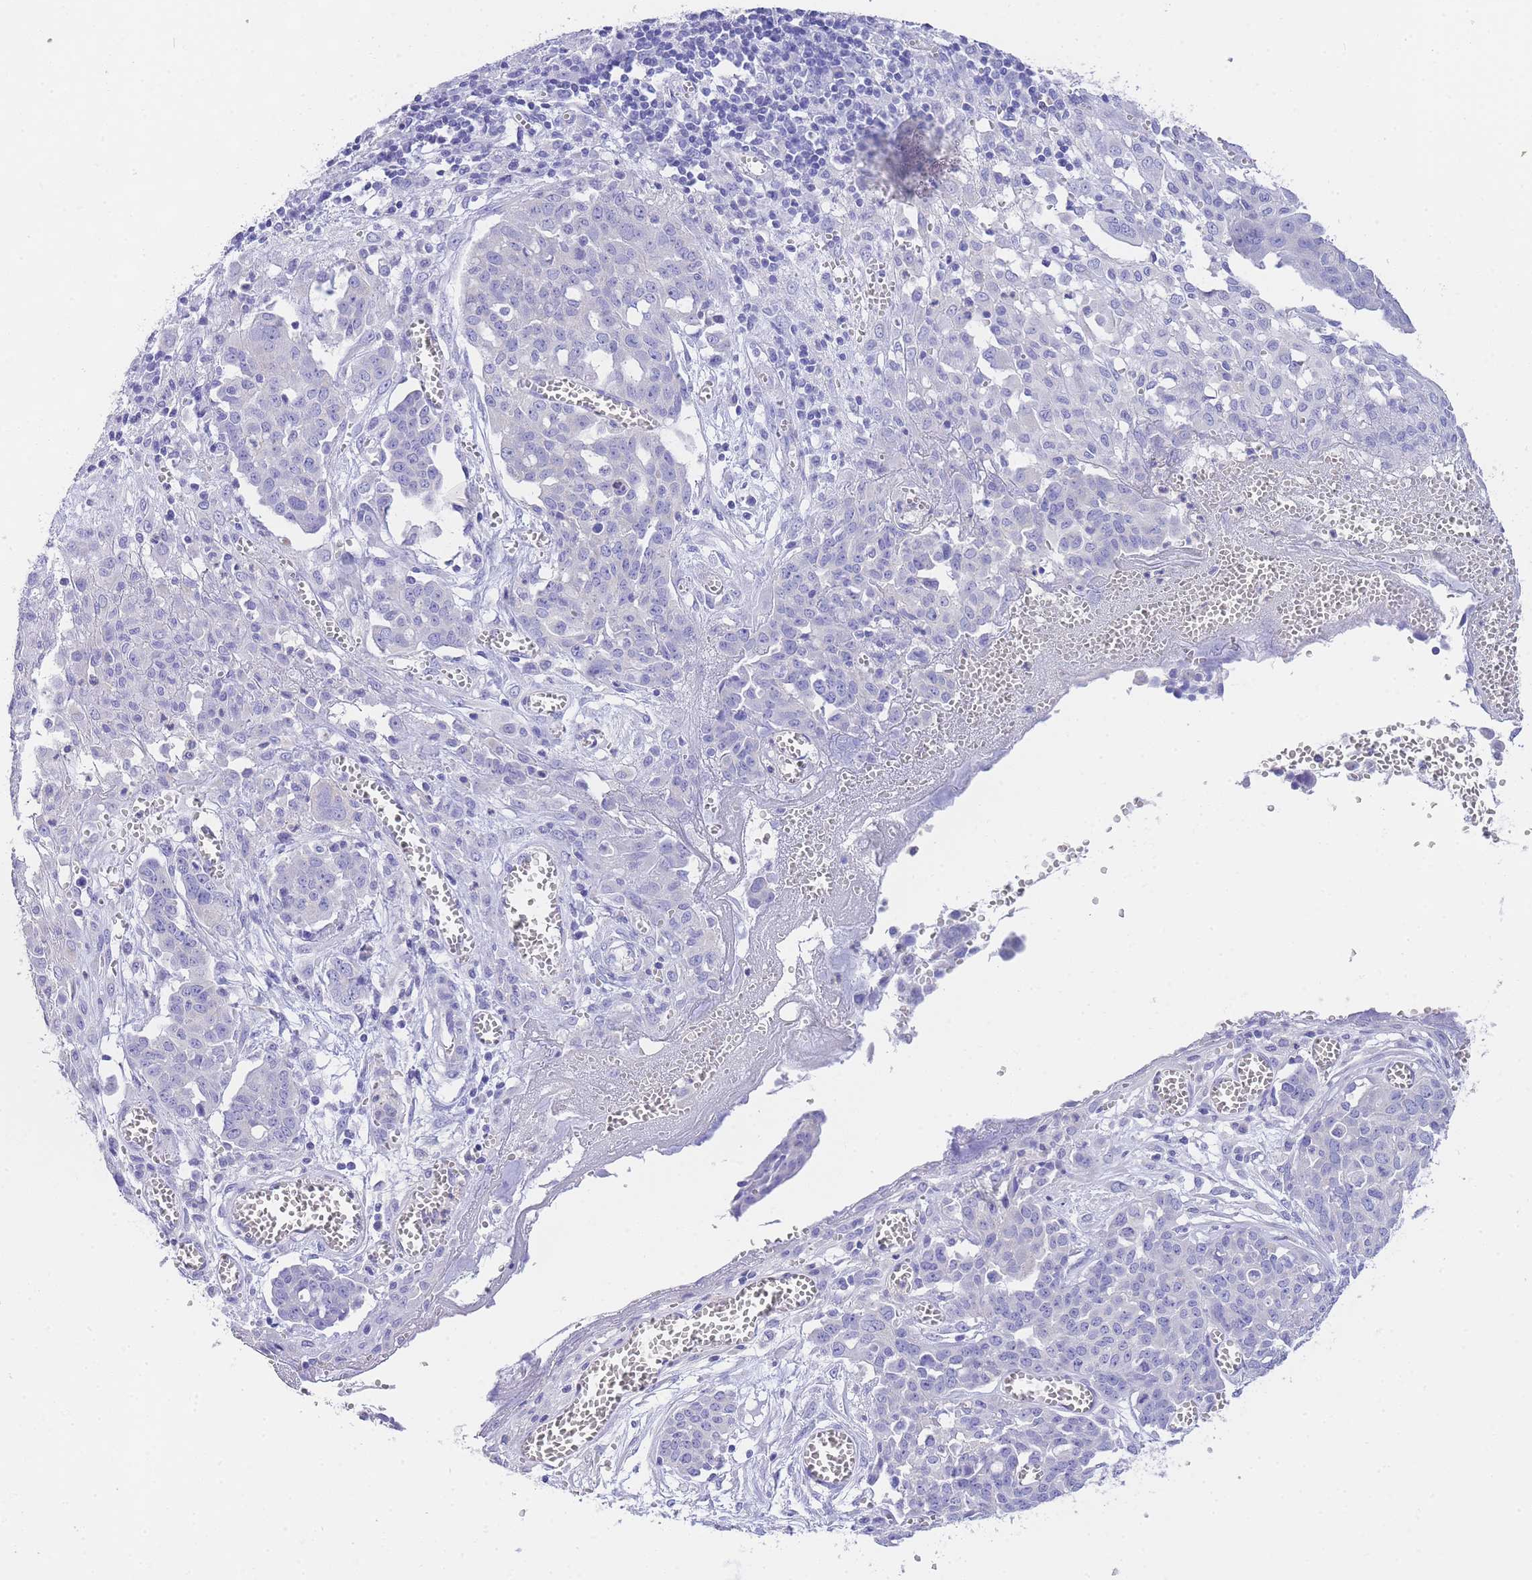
{"staining": {"intensity": "negative", "quantity": "none", "location": "none"}, "tissue": "ovarian cancer", "cell_type": "Tumor cells", "image_type": "cancer", "snomed": [{"axis": "morphology", "description": "Cystadenocarcinoma, serous, NOS"}, {"axis": "topography", "description": "Soft tissue"}, {"axis": "topography", "description": "Ovary"}], "caption": "A high-resolution histopathology image shows IHC staining of ovarian serous cystadenocarcinoma, which shows no significant expression in tumor cells.", "gene": "EPN2", "patient": {"sex": "female", "age": 57}}